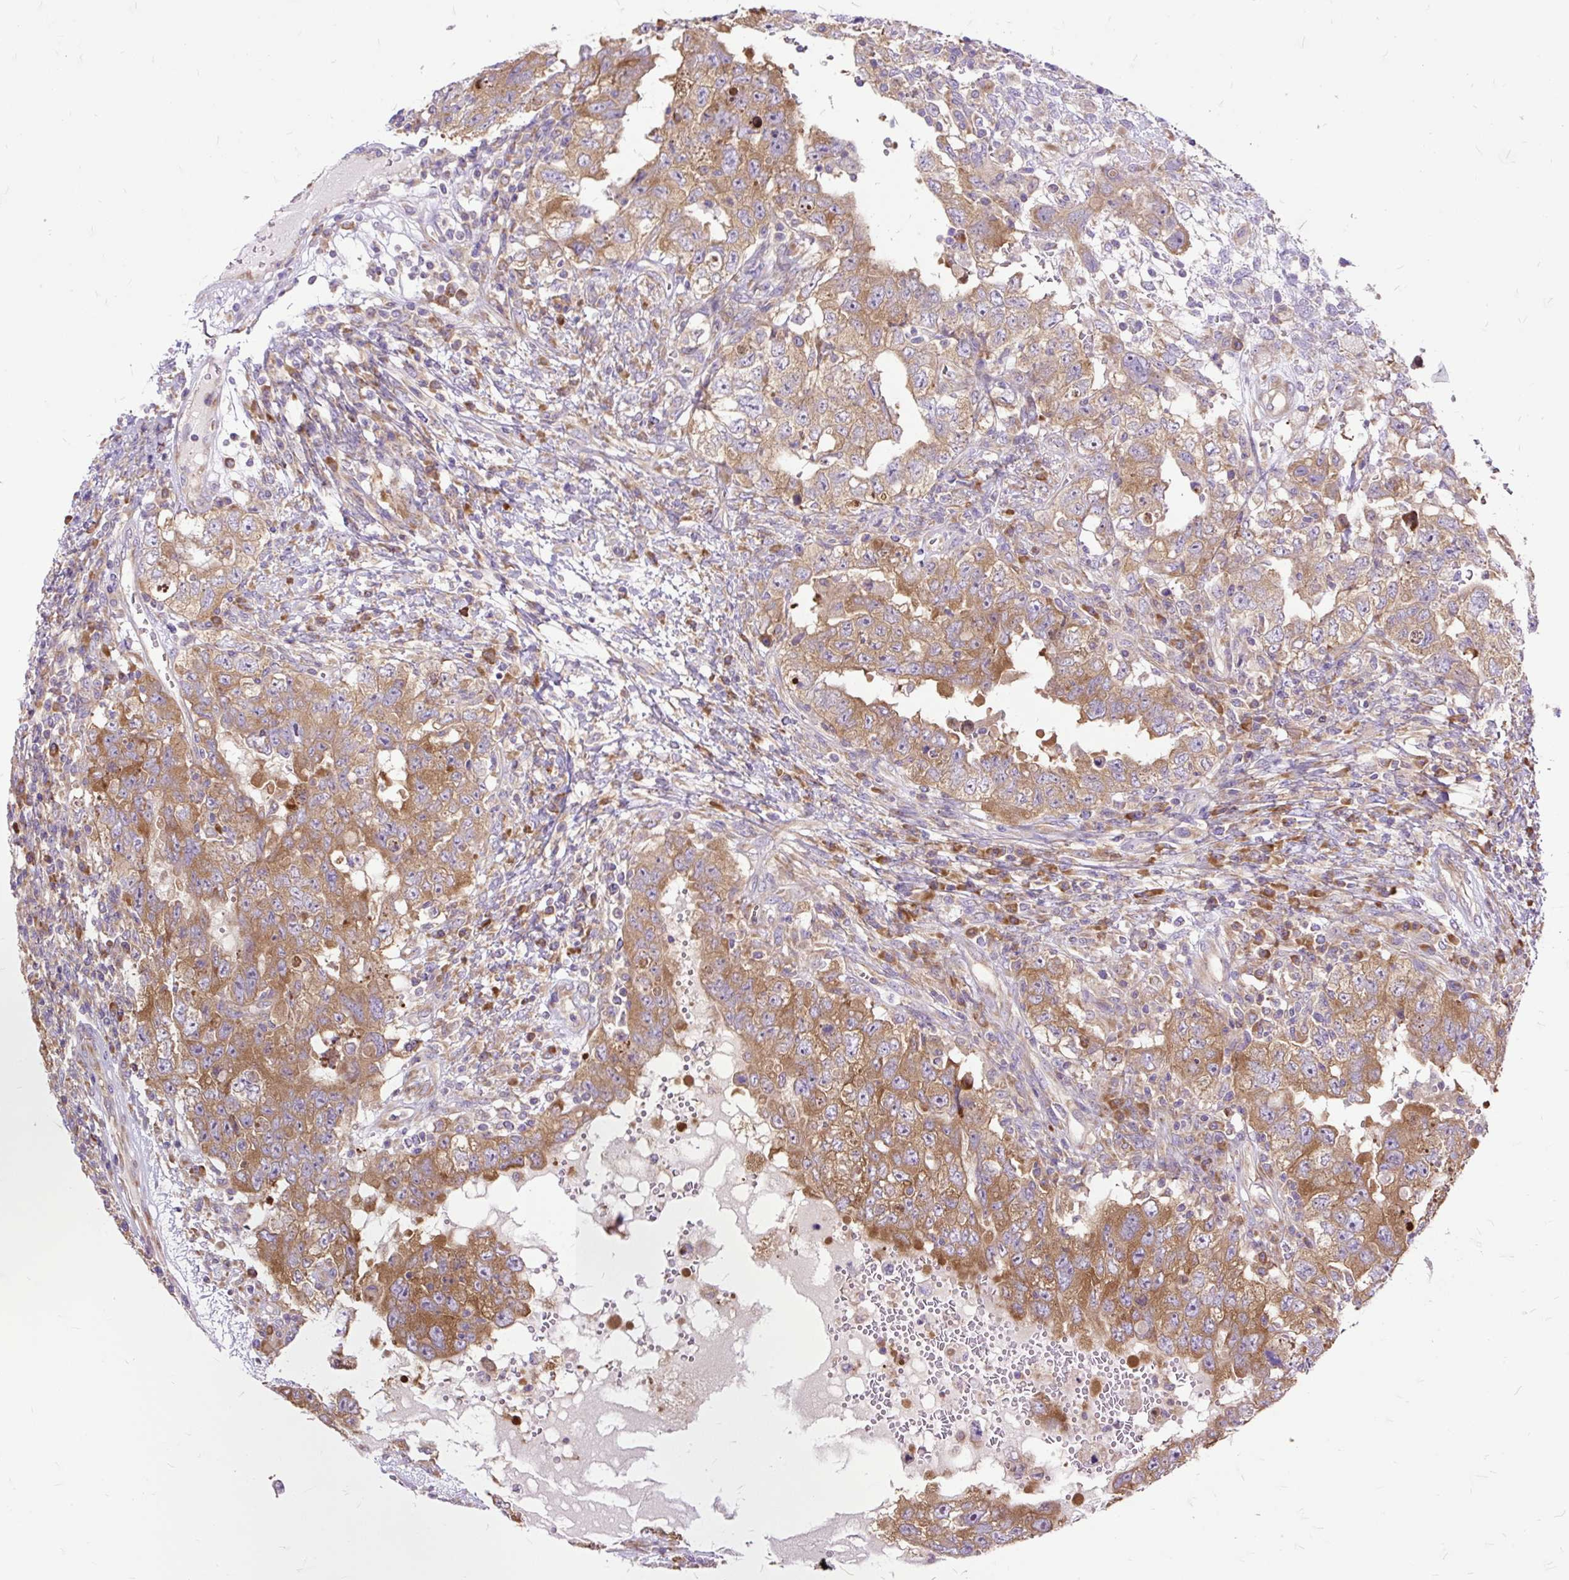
{"staining": {"intensity": "moderate", "quantity": ">75%", "location": "cytoplasmic/membranous"}, "tissue": "testis cancer", "cell_type": "Tumor cells", "image_type": "cancer", "snomed": [{"axis": "morphology", "description": "Carcinoma, Embryonal, NOS"}, {"axis": "topography", "description": "Testis"}], "caption": "A high-resolution micrograph shows immunohistochemistry (IHC) staining of testis cancer (embryonal carcinoma), which shows moderate cytoplasmic/membranous staining in about >75% of tumor cells.", "gene": "RPS5", "patient": {"sex": "male", "age": 26}}